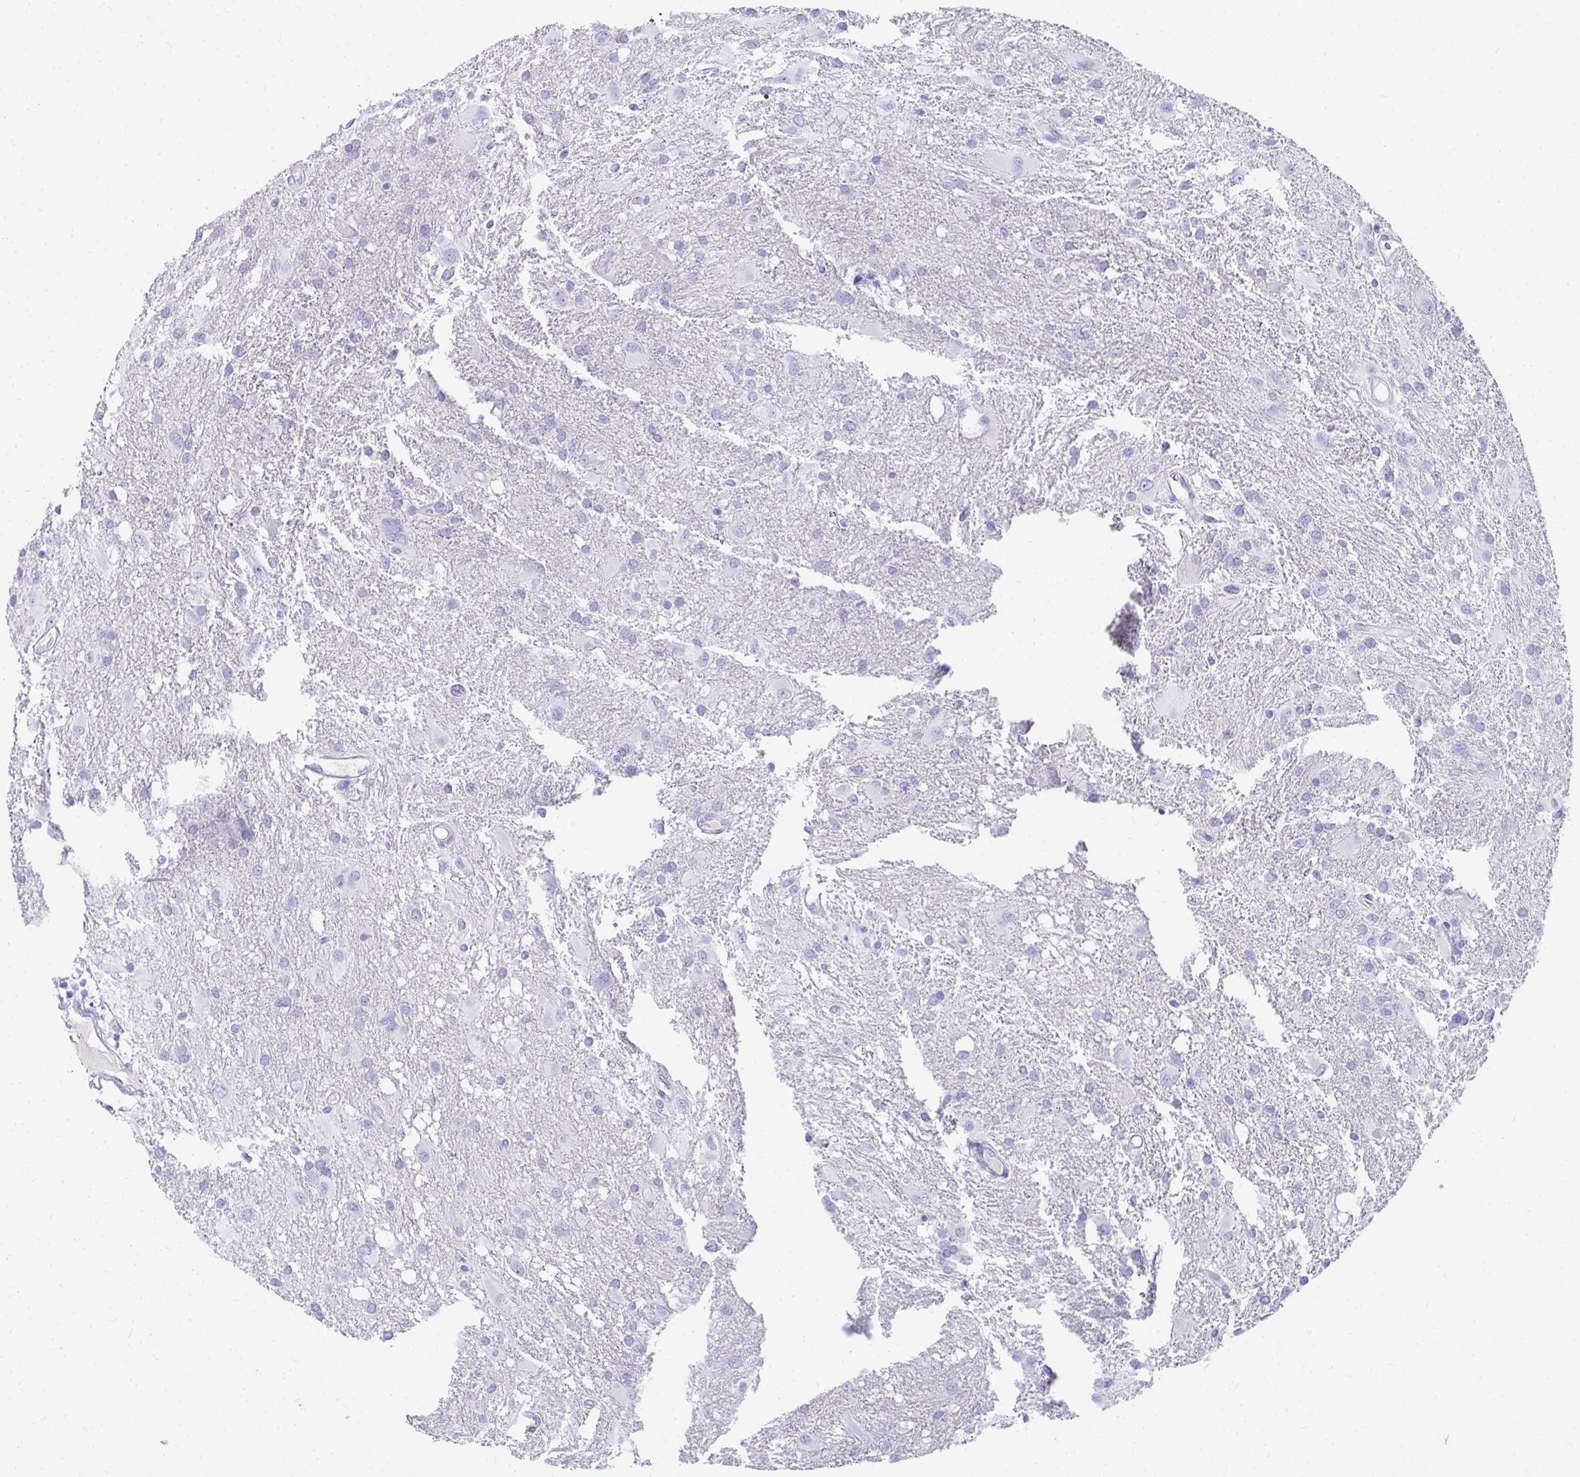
{"staining": {"intensity": "negative", "quantity": "none", "location": "none"}, "tissue": "glioma", "cell_type": "Tumor cells", "image_type": "cancer", "snomed": [{"axis": "morphology", "description": "Glioma, malignant, High grade"}, {"axis": "topography", "description": "Brain"}], "caption": "Tumor cells are negative for brown protein staining in high-grade glioma (malignant). (Brightfield microscopy of DAB (3,3'-diaminobenzidine) immunohistochemistry (IHC) at high magnification).", "gene": "TNNT1", "patient": {"sex": "male", "age": 53}}